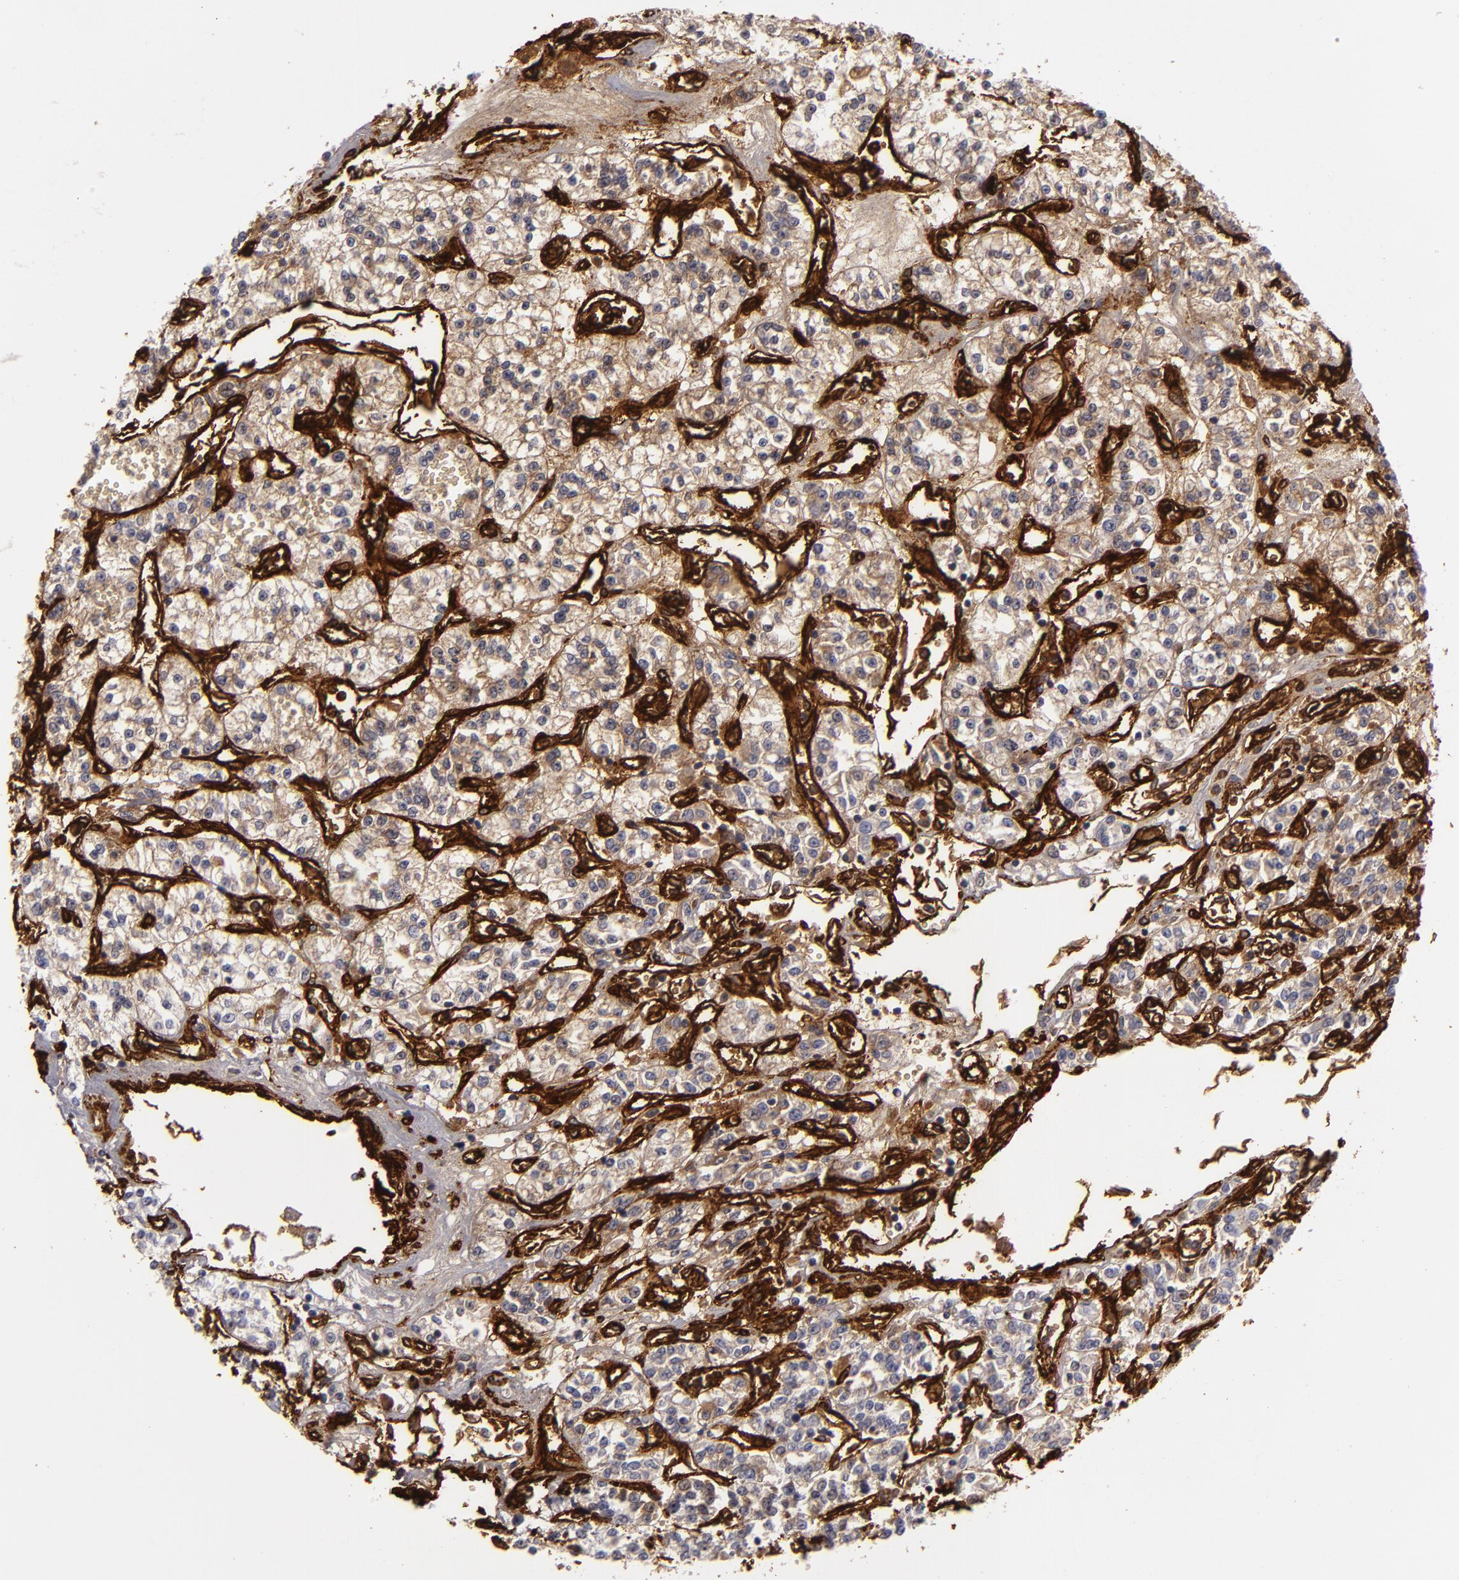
{"staining": {"intensity": "weak", "quantity": ">75%", "location": "cytoplasmic/membranous"}, "tissue": "renal cancer", "cell_type": "Tumor cells", "image_type": "cancer", "snomed": [{"axis": "morphology", "description": "Adenocarcinoma, NOS"}, {"axis": "topography", "description": "Kidney"}], "caption": "An IHC image of neoplastic tissue is shown. Protein staining in brown shows weak cytoplasmic/membranous positivity in renal adenocarcinoma within tumor cells.", "gene": "MCAM", "patient": {"sex": "female", "age": 76}}